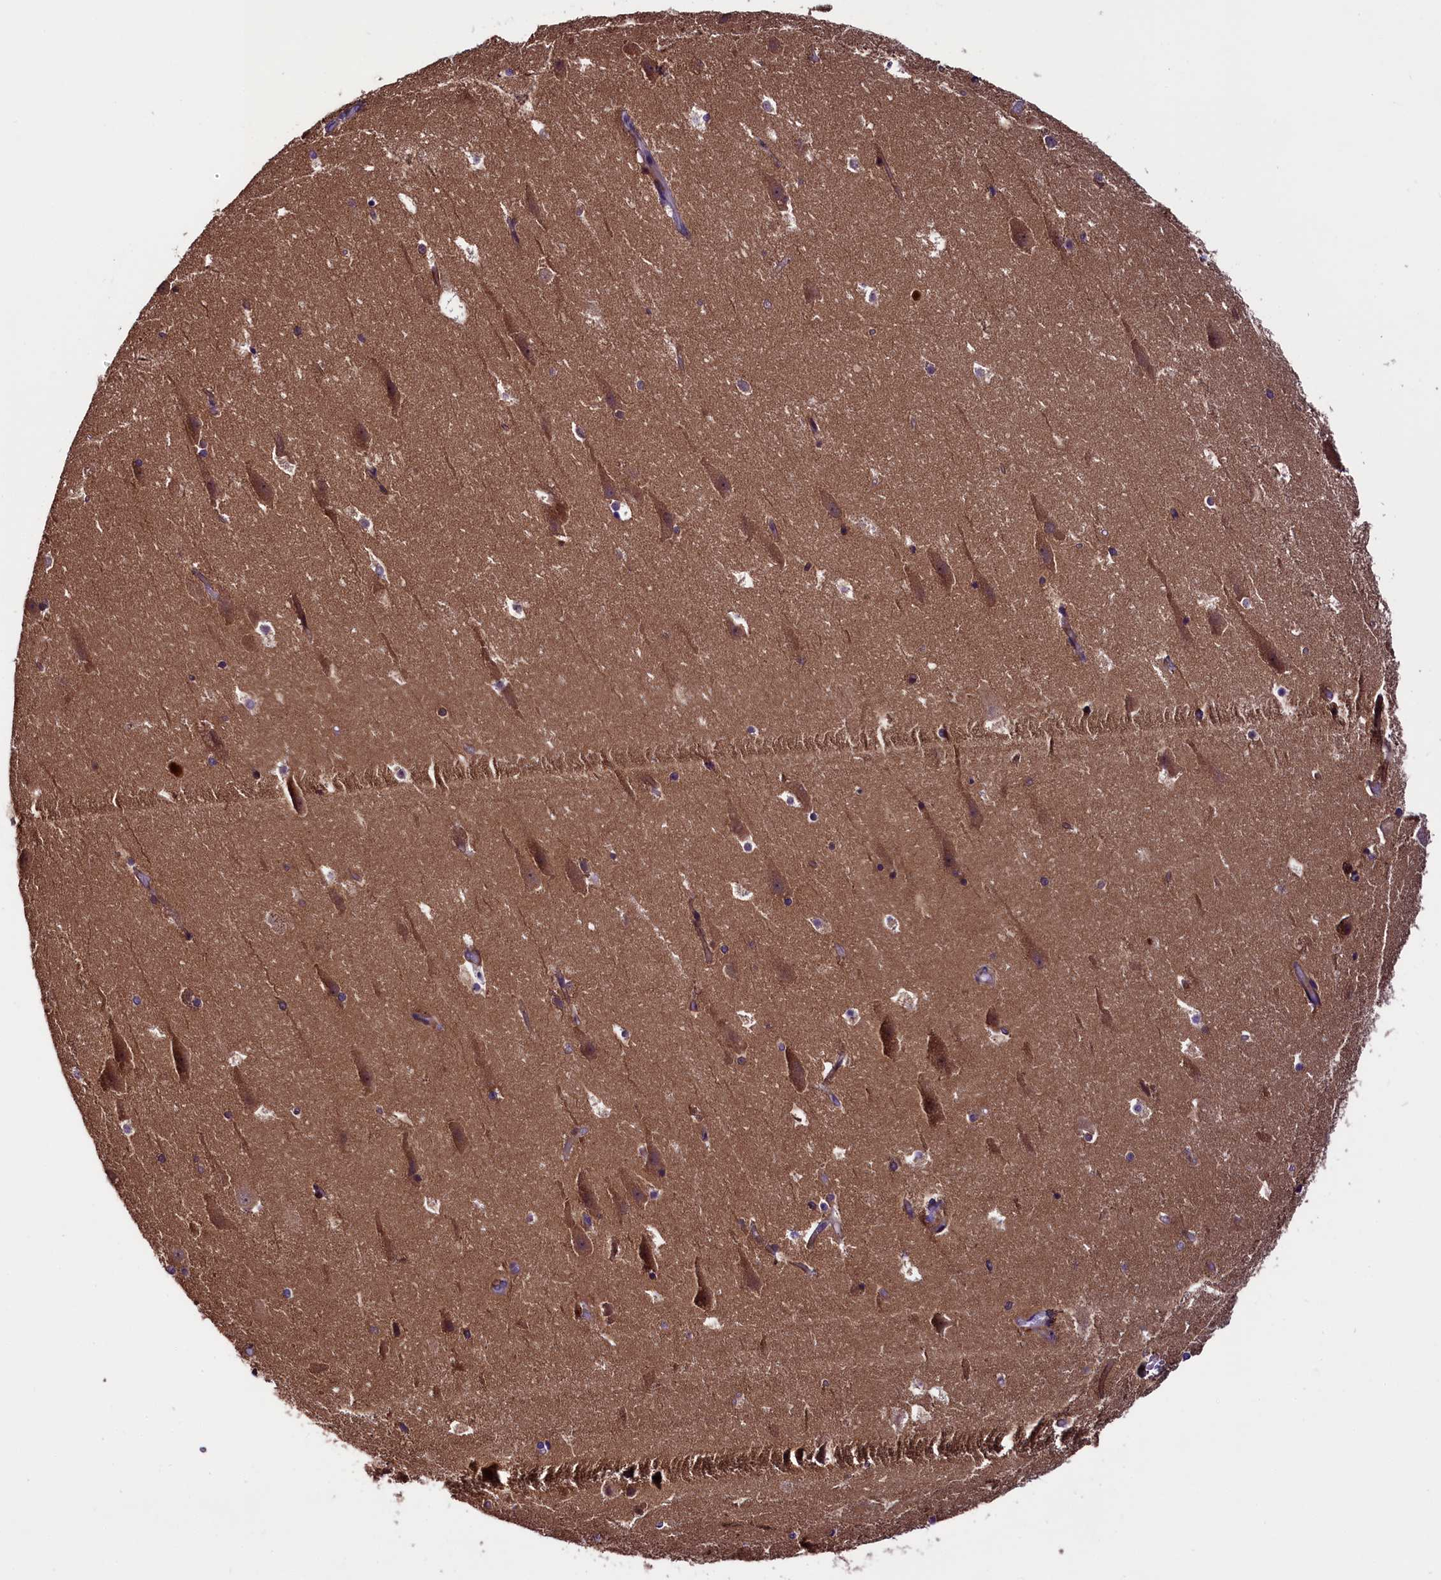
{"staining": {"intensity": "negative", "quantity": "none", "location": "none"}, "tissue": "hippocampus", "cell_type": "Glial cells", "image_type": "normal", "snomed": [{"axis": "morphology", "description": "Normal tissue, NOS"}, {"axis": "topography", "description": "Hippocampus"}], "caption": "A high-resolution image shows immunohistochemistry (IHC) staining of unremarkable hippocampus, which demonstrates no significant positivity in glial cells.", "gene": "RPUSD2", "patient": {"sex": "female", "age": 52}}